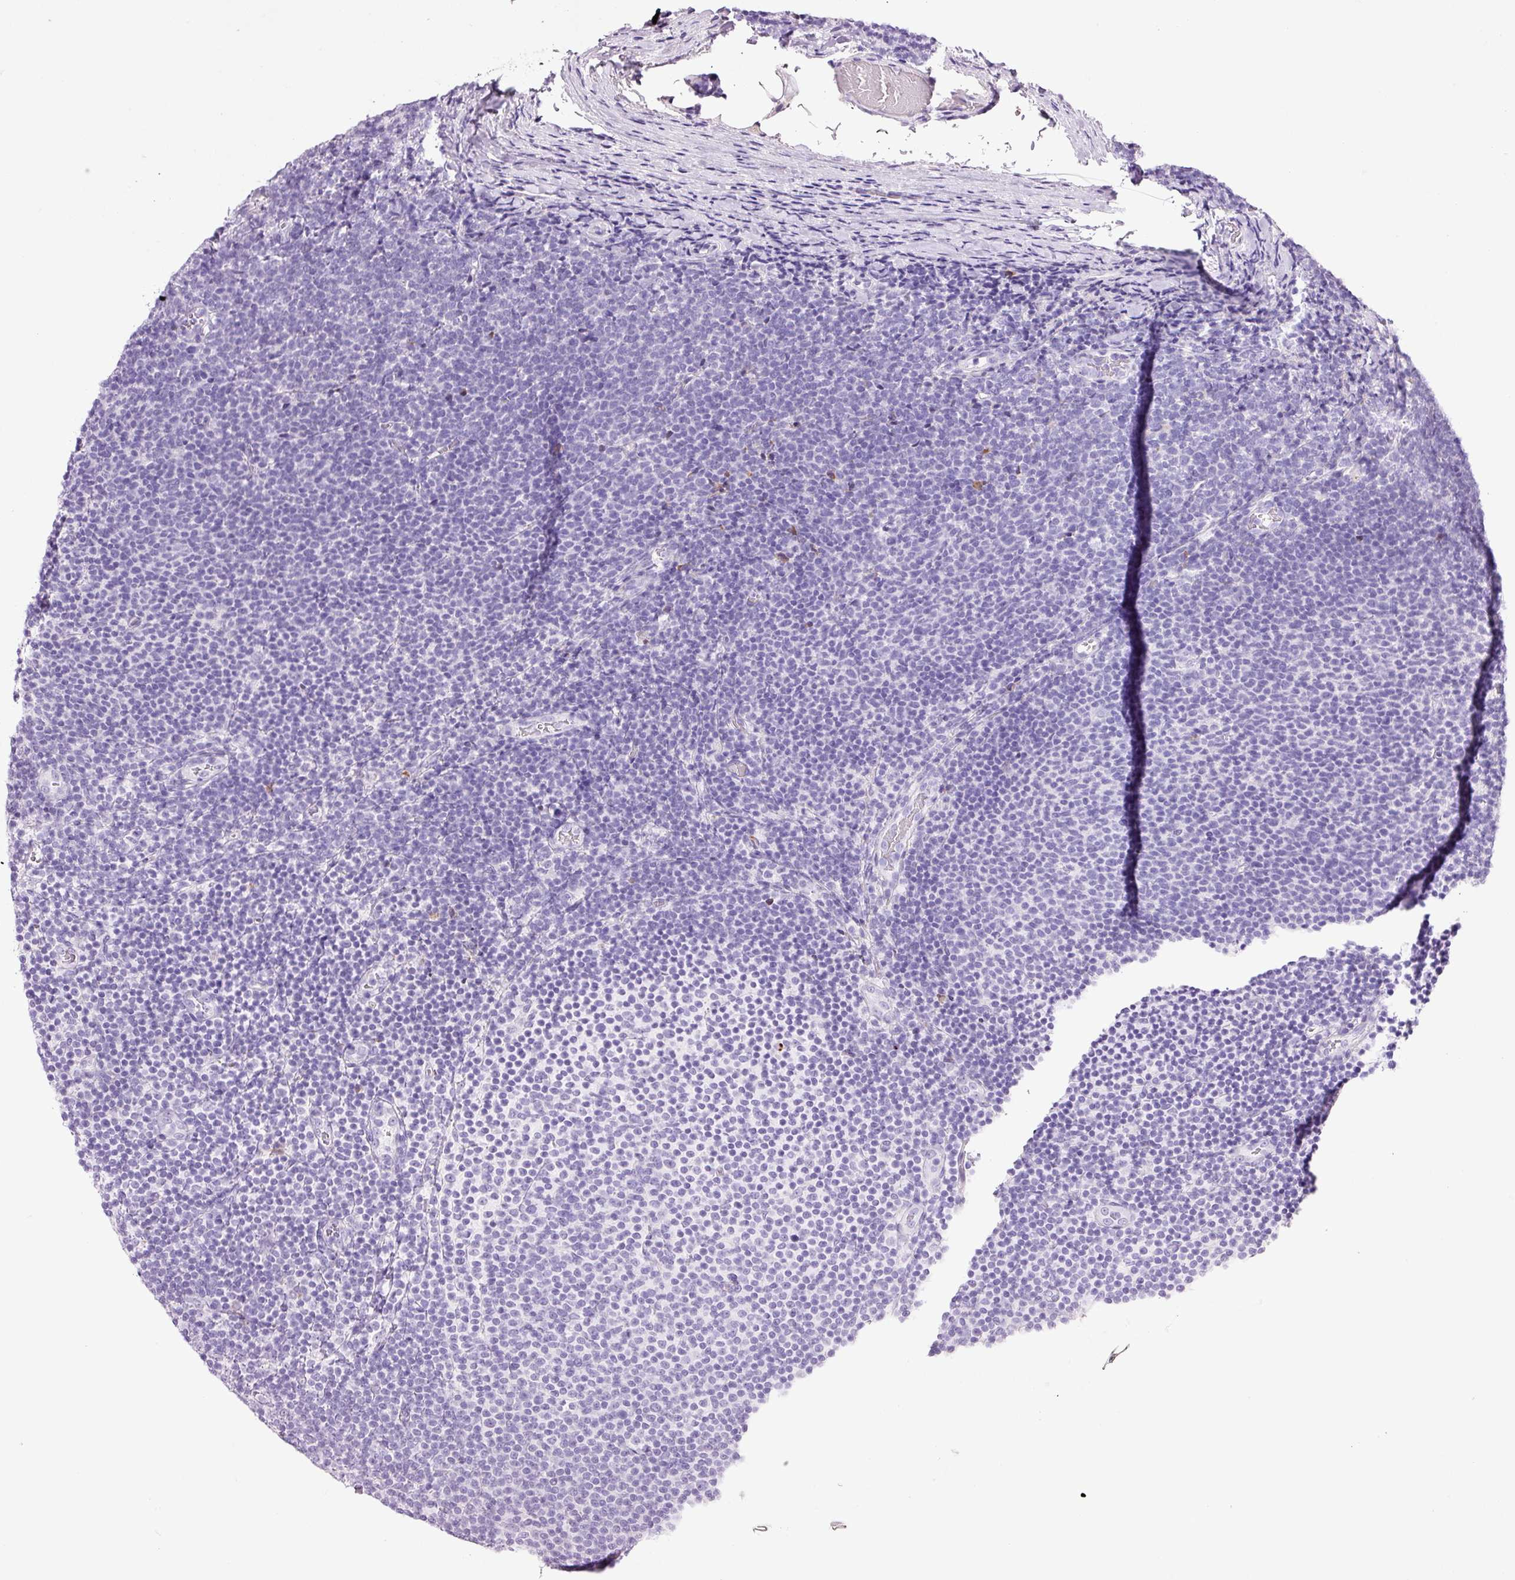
{"staining": {"intensity": "negative", "quantity": "none", "location": "none"}, "tissue": "lymphoma", "cell_type": "Tumor cells", "image_type": "cancer", "snomed": [{"axis": "morphology", "description": "Malignant lymphoma, non-Hodgkin's type, Low grade"}, {"axis": "topography", "description": "Lymph node"}], "caption": "The immunohistochemistry (IHC) image has no significant positivity in tumor cells of malignant lymphoma, non-Hodgkin's type (low-grade) tissue. Brightfield microscopy of immunohistochemistry stained with DAB (brown) and hematoxylin (blue), captured at high magnification.", "gene": "KLF1", "patient": {"sex": "male", "age": 66}}